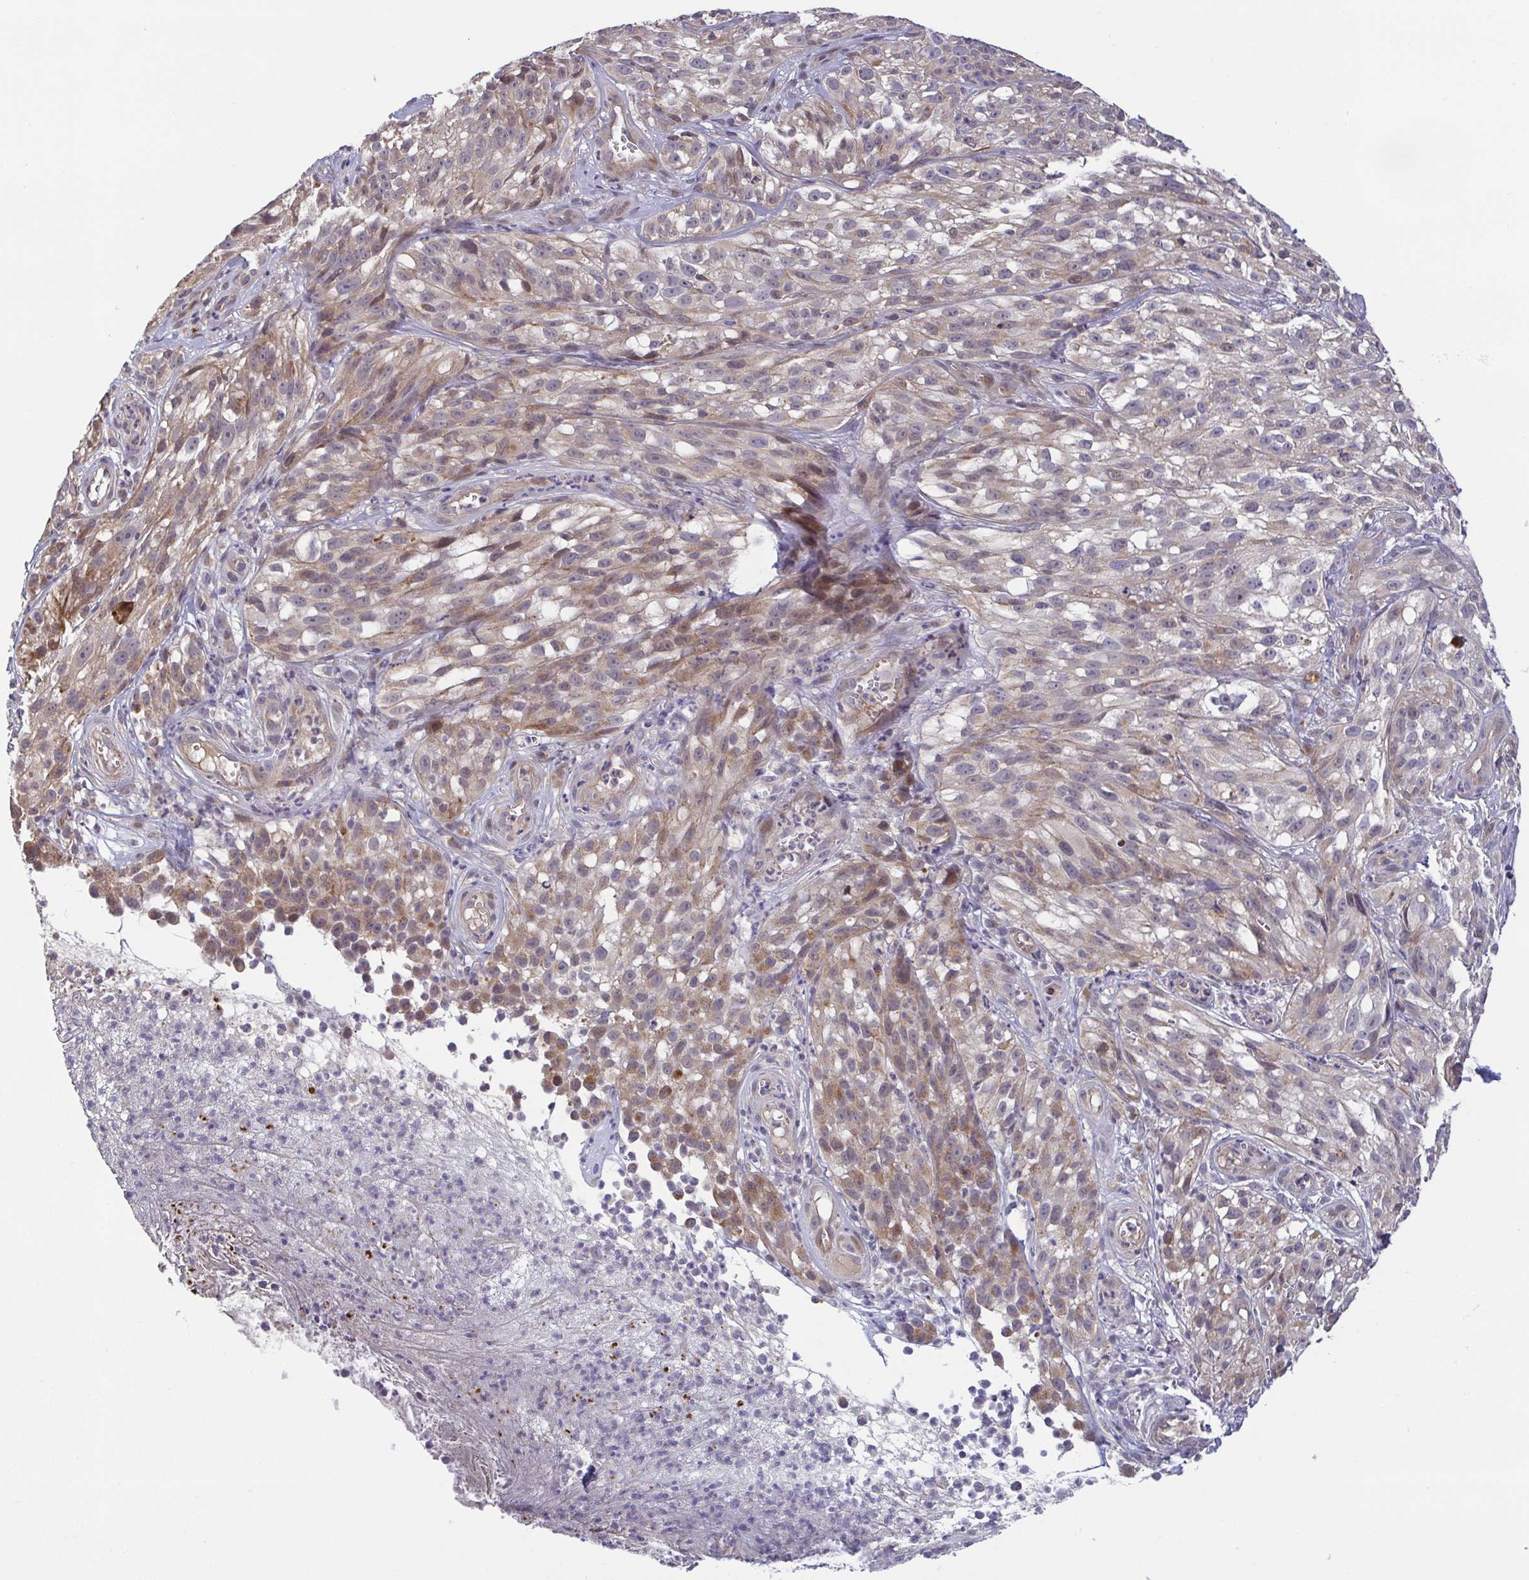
{"staining": {"intensity": "weak", "quantity": "25%-75%", "location": "cytoplasmic/membranous"}, "tissue": "melanoma", "cell_type": "Tumor cells", "image_type": "cancer", "snomed": [{"axis": "morphology", "description": "Malignant melanoma, NOS"}, {"axis": "topography", "description": "Skin"}], "caption": "IHC image of neoplastic tissue: human malignant melanoma stained using immunohistochemistry (IHC) displays low levels of weak protein expression localized specifically in the cytoplasmic/membranous of tumor cells, appearing as a cytoplasmic/membranous brown color.", "gene": "OSBPL7", "patient": {"sex": "female", "age": 85}}